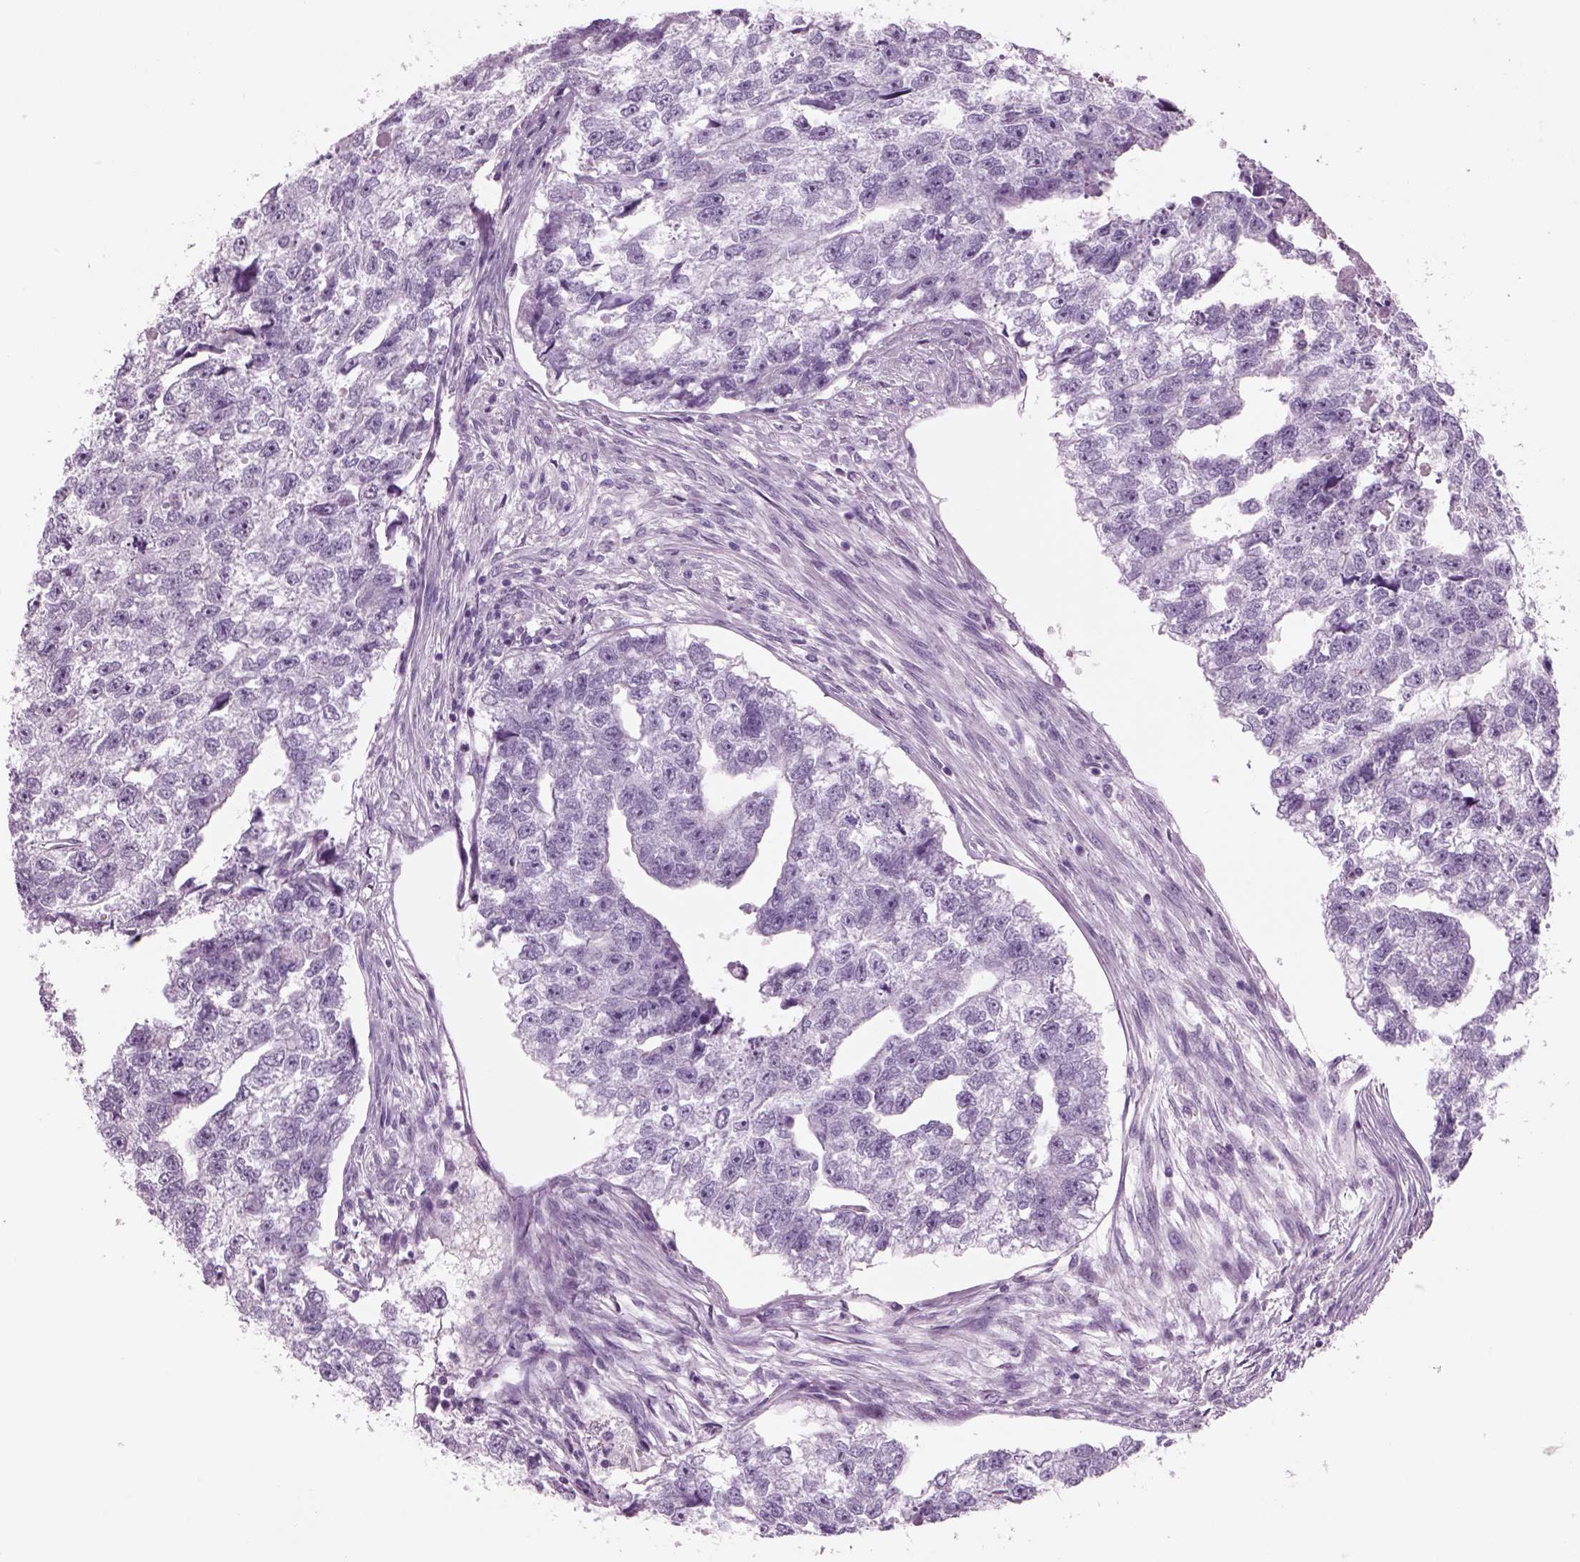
{"staining": {"intensity": "negative", "quantity": "none", "location": "none"}, "tissue": "testis cancer", "cell_type": "Tumor cells", "image_type": "cancer", "snomed": [{"axis": "morphology", "description": "Carcinoma, Embryonal, NOS"}, {"axis": "morphology", "description": "Teratoma, malignant, NOS"}, {"axis": "topography", "description": "Testis"}], "caption": "Histopathology image shows no protein staining in tumor cells of testis embryonal carcinoma tissue.", "gene": "GAS2L2", "patient": {"sex": "male", "age": 44}}